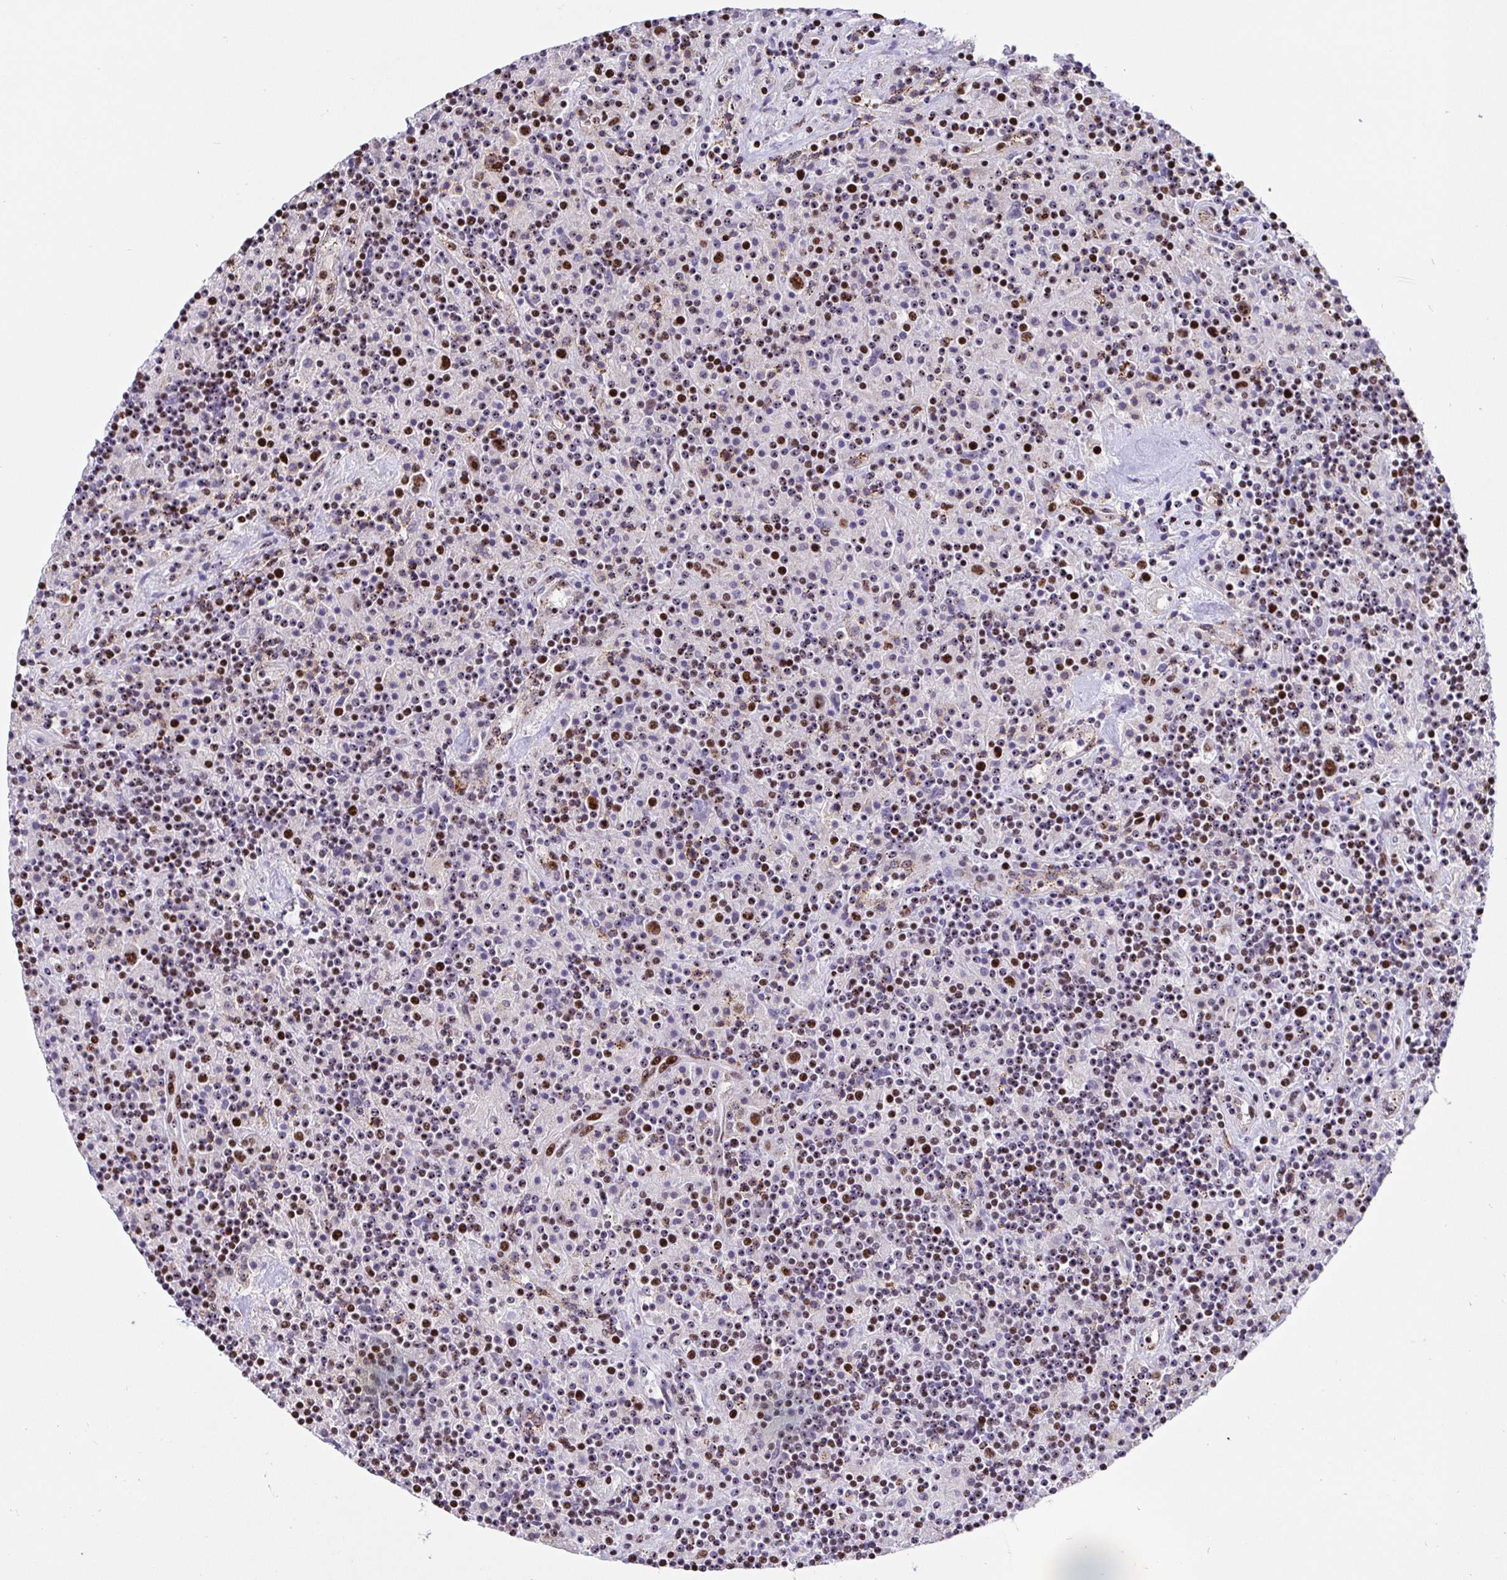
{"staining": {"intensity": "strong", "quantity": ">75%", "location": "nuclear"}, "tissue": "lymphoma", "cell_type": "Tumor cells", "image_type": "cancer", "snomed": [{"axis": "morphology", "description": "Hodgkin's disease, NOS"}, {"axis": "topography", "description": "Lymph node"}], "caption": "An image of human Hodgkin's disease stained for a protein demonstrates strong nuclear brown staining in tumor cells.", "gene": "SETD5", "patient": {"sex": "male", "age": 70}}